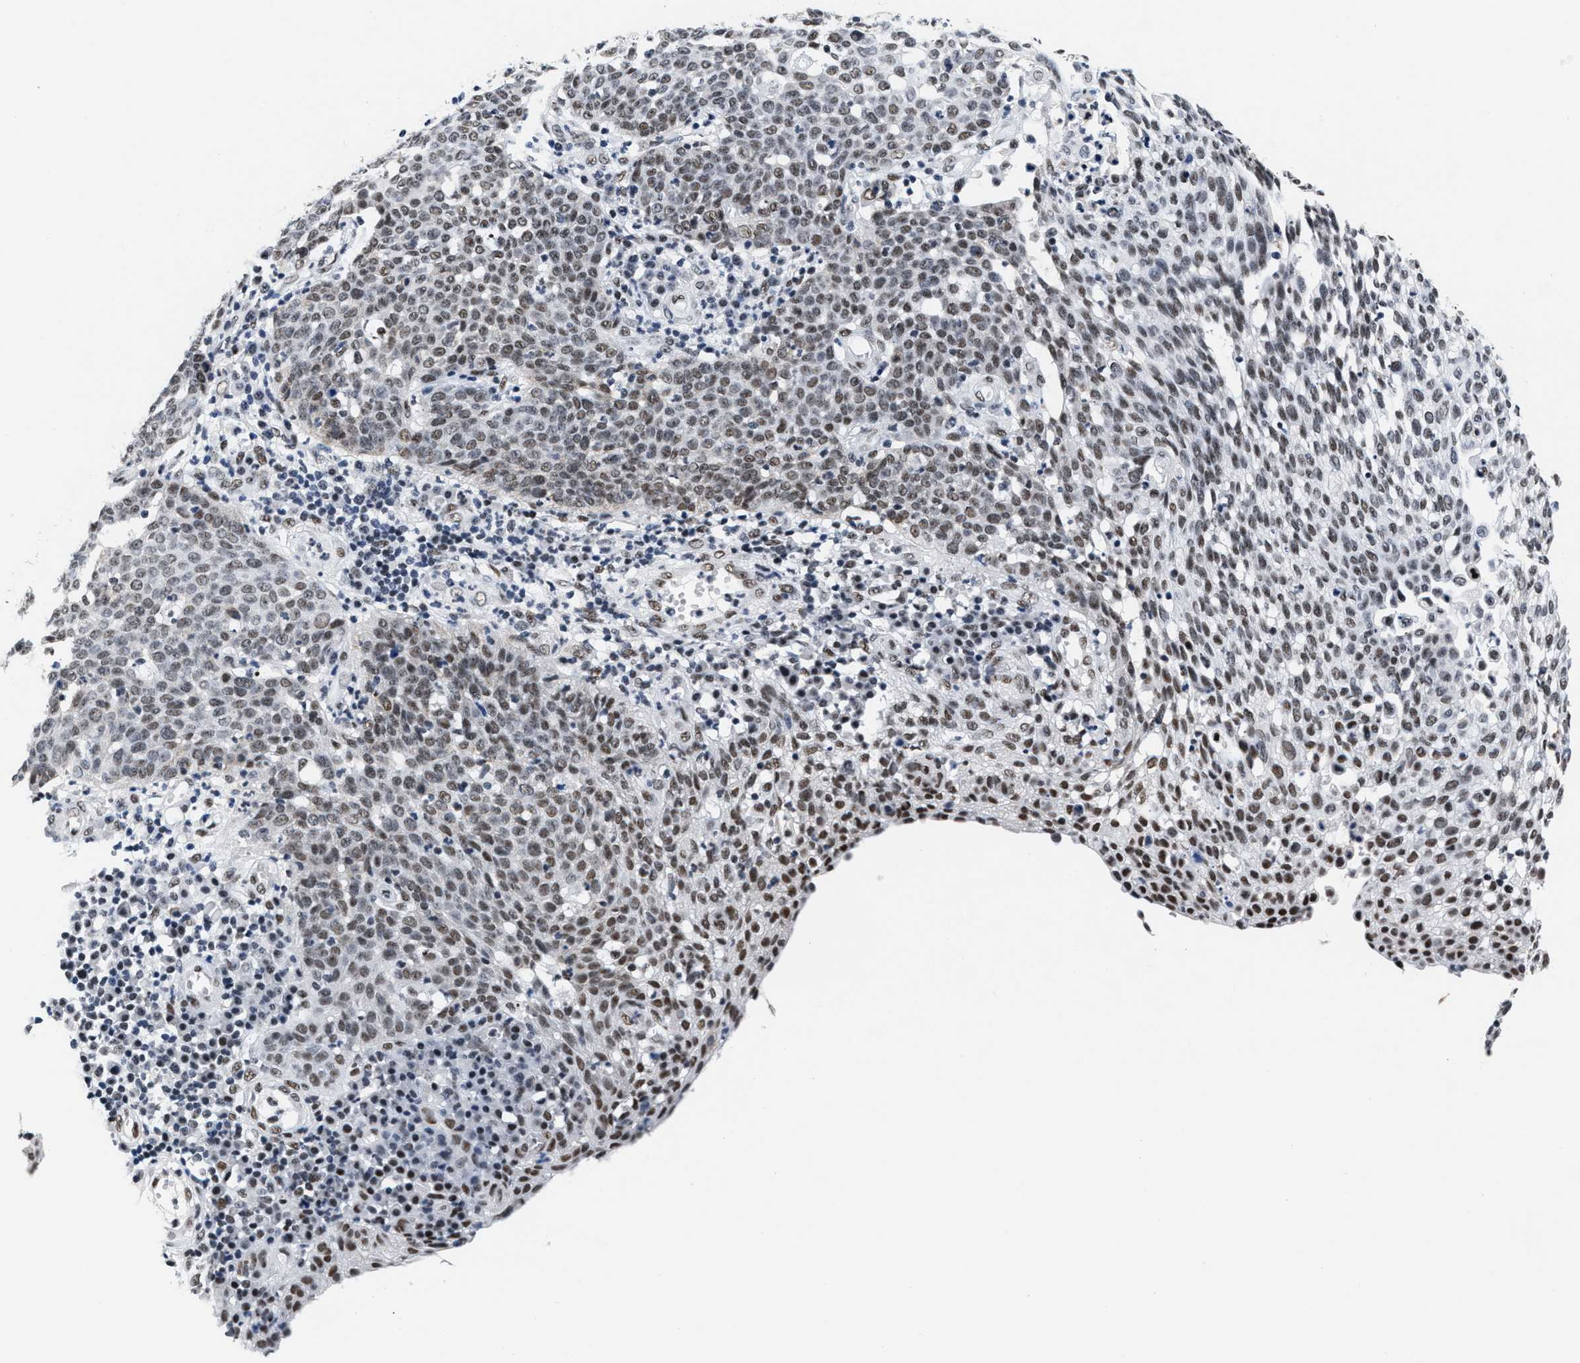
{"staining": {"intensity": "moderate", "quantity": ">75%", "location": "nuclear"}, "tissue": "cervical cancer", "cell_type": "Tumor cells", "image_type": "cancer", "snomed": [{"axis": "morphology", "description": "Squamous cell carcinoma, NOS"}, {"axis": "topography", "description": "Cervix"}], "caption": "The immunohistochemical stain shows moderate nuclear expression in tumor cells of cervical squamous cell carcinoma tissue.", "gene": "RAD50", "patient": {"sex": "female", "age": 34}}